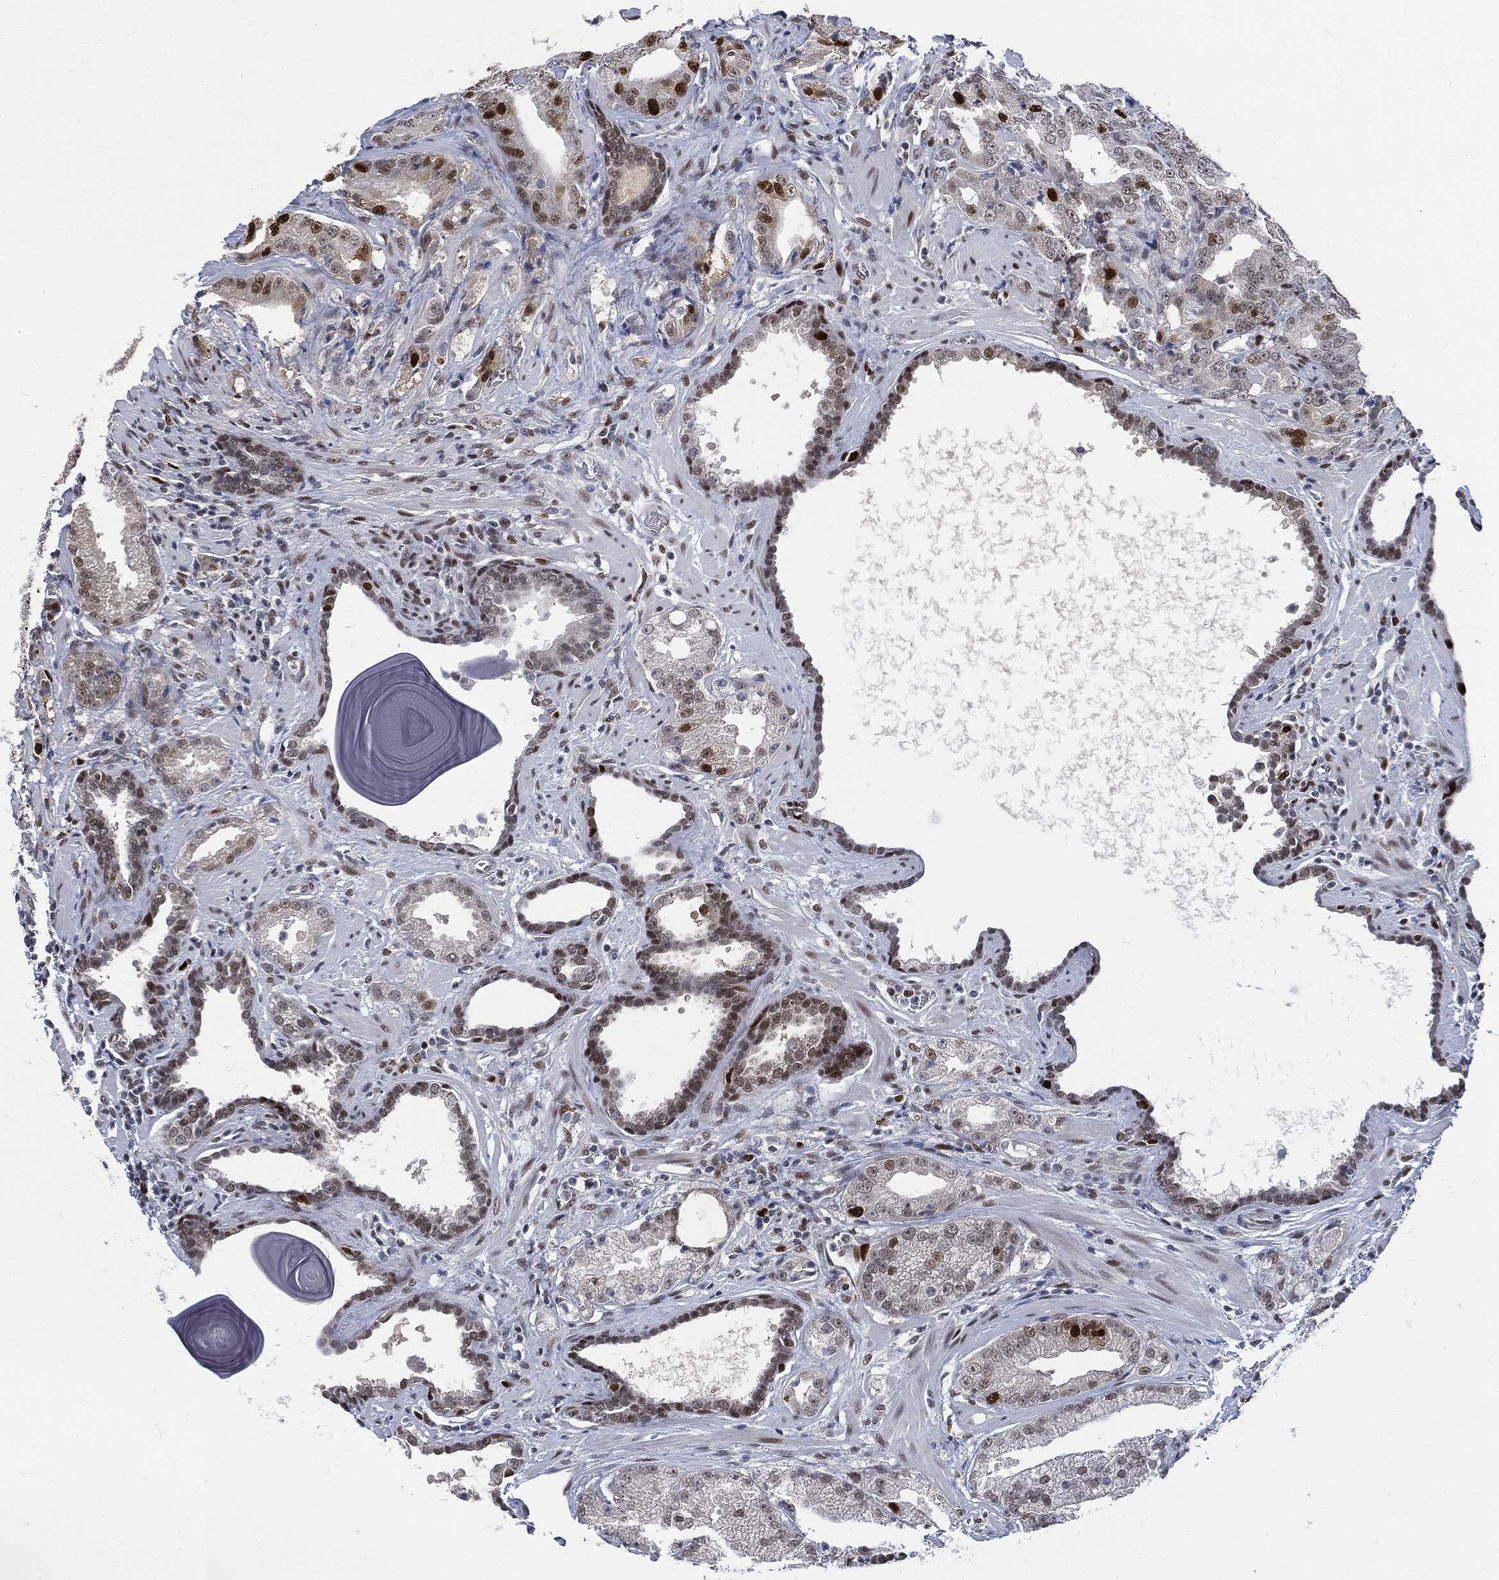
{"staining": {"intensity": "strong", "quantity": "<25%", "location": "nuclear"}, "tissue": "prostate cancer", "cell_type": "Tumor cells", "image_type": "cancer", "snomed": [{"axis": "morphology", "description": "Adenocarcinoma, Low grade"}, {"axis": "topography", "description": "Prostate"}], "caption": "Prostate adenocarcinoma (low-grade) stained with a protein marker demonstrates strong staining in tumor cells.", "gene": "PCNA", "patient": {"sex": "male", "age": 62}}